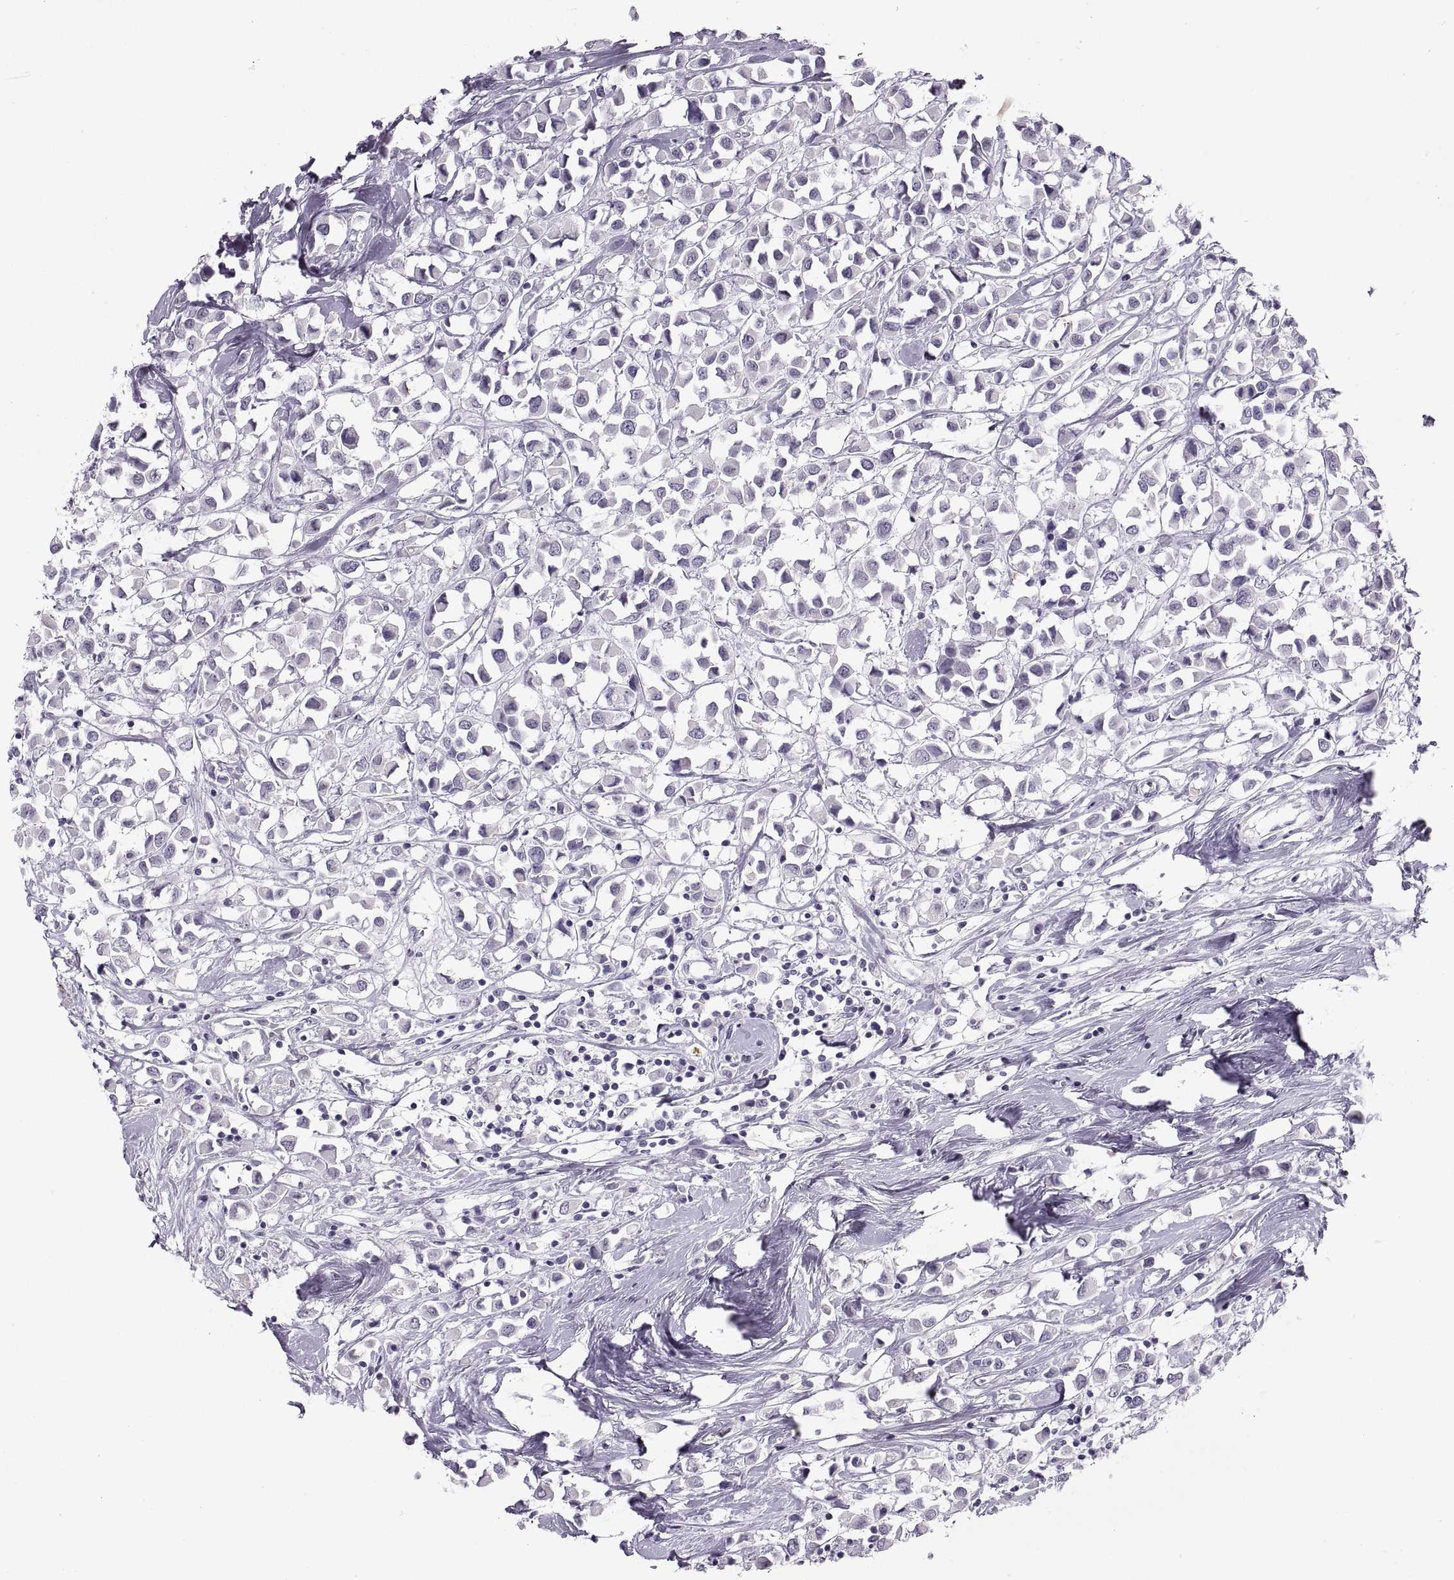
{"staining": {"intensity": "negative", "quantity": "none", "location": "none"}, "tissue": "breast cancer", "cell_type": "Tumor cells", "image_type": "cancer", "snomed": [{"axis": "morphology", "description": "Duct carcinoma"}, {"axis": "topography", "description": "Breast"}], "caption": "Tumor cells are negative for protein expression in human breast cancer (intraductal carcinoma). The staining is performed using DAB (3,3'-diaminobenzidine) brown chromogen with nuclei counter-stained in using hematoxylin.", "gene": "C3orf22", "patient": {"sex": "female", "age": 61}}